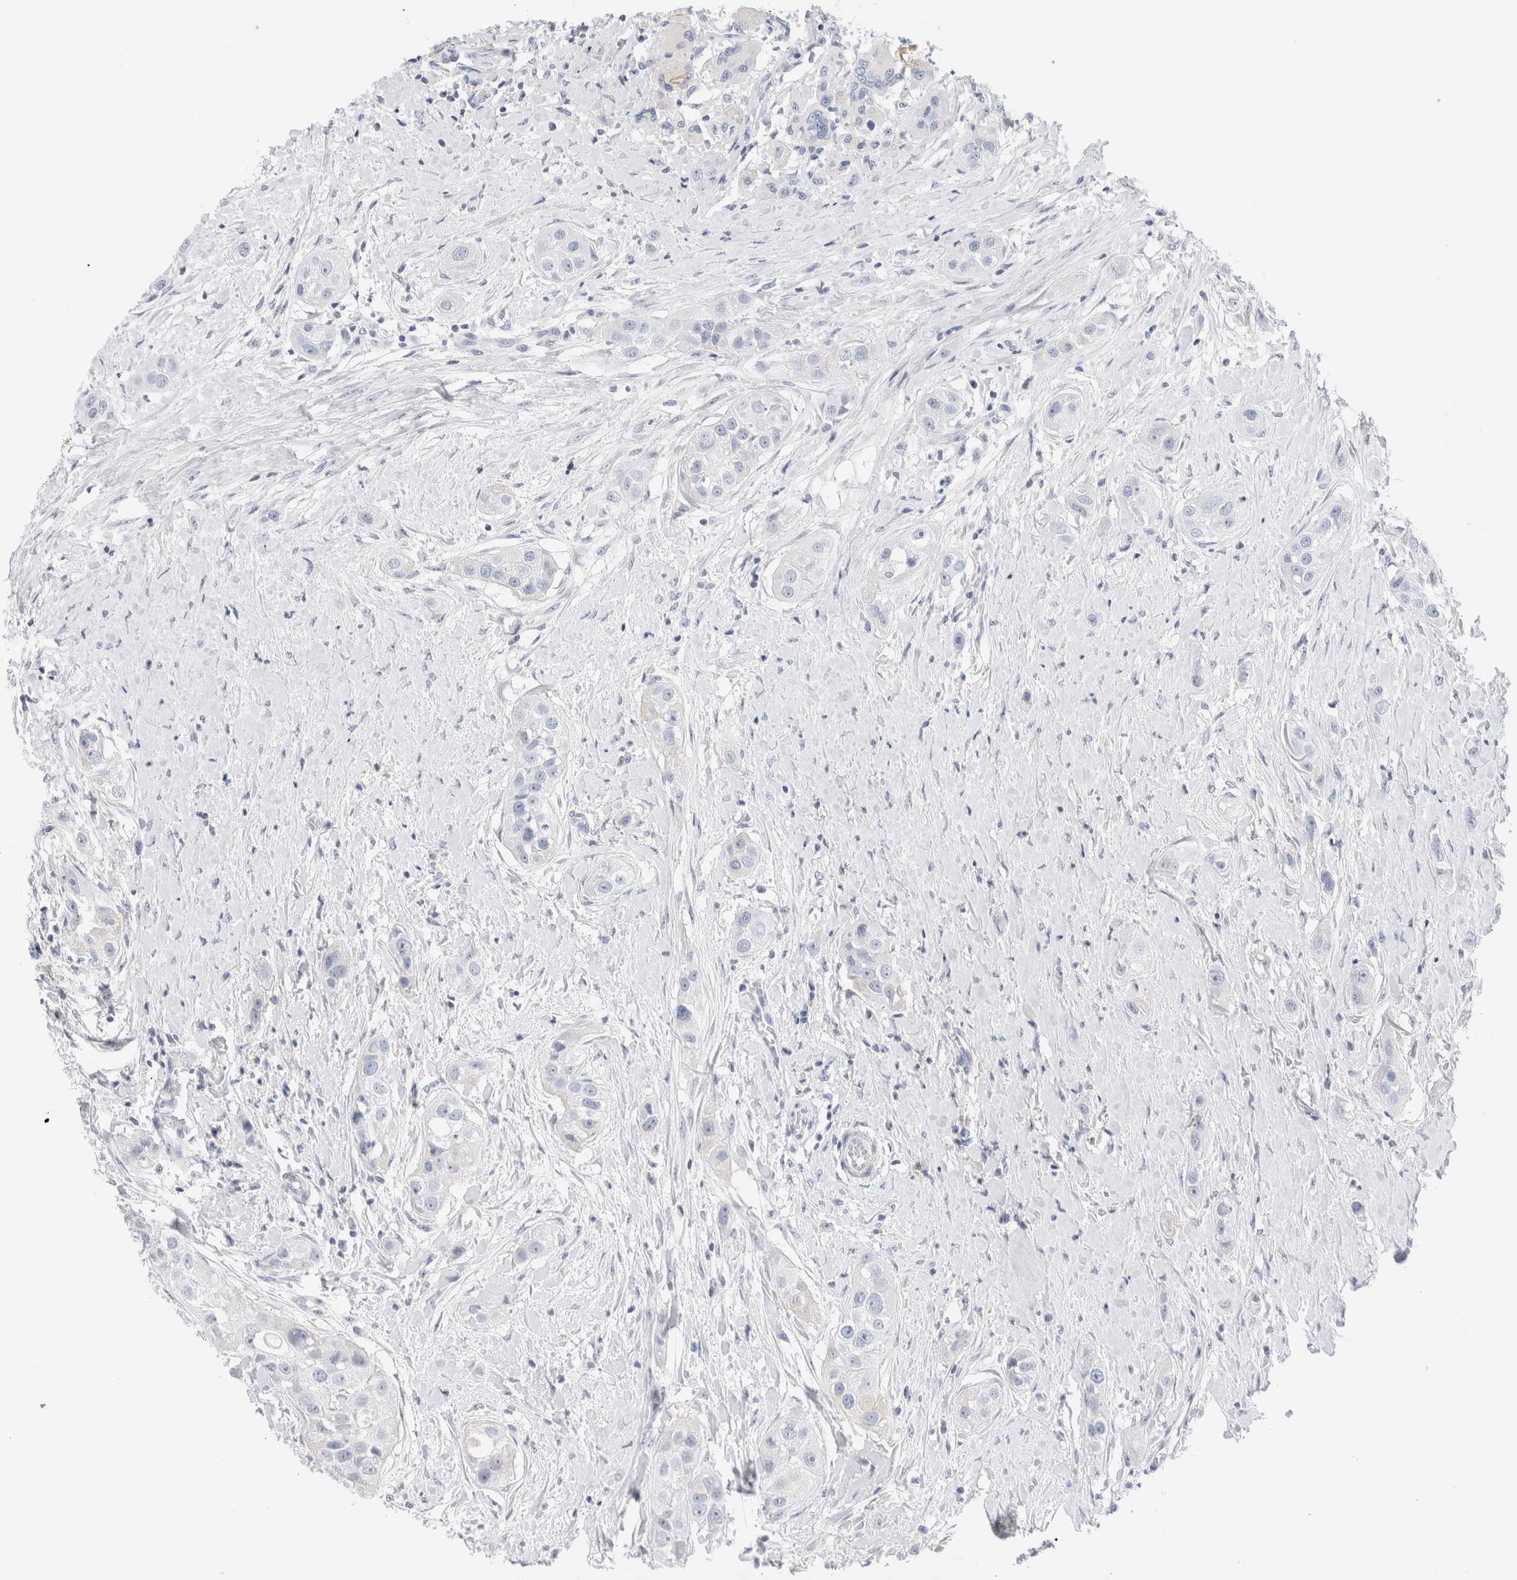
{"staining": {"intensity": "negative", "quantity": "none", "location": "none"}, "tissue": "head and neck cancer", "cell_type": "Tumor cells", "image_type": "cancer", "snomed": [{"axis": "morphology", "description": "Normal tissue, NOS"}, {"axis": "morphology", "description": "Squamous cell carcinoma, NOS"}, {"axis": "topography", "description": "Skeletal muscle"}, {"axis": "topography", "description": "Head-Neck"}], "caption": "Immunohistochemistry of head and neck squamous cell carcinoma displays no staining in tumor cells.", "gene": "ECHDC2", "patient": {"sex": "male", "age": 51}}